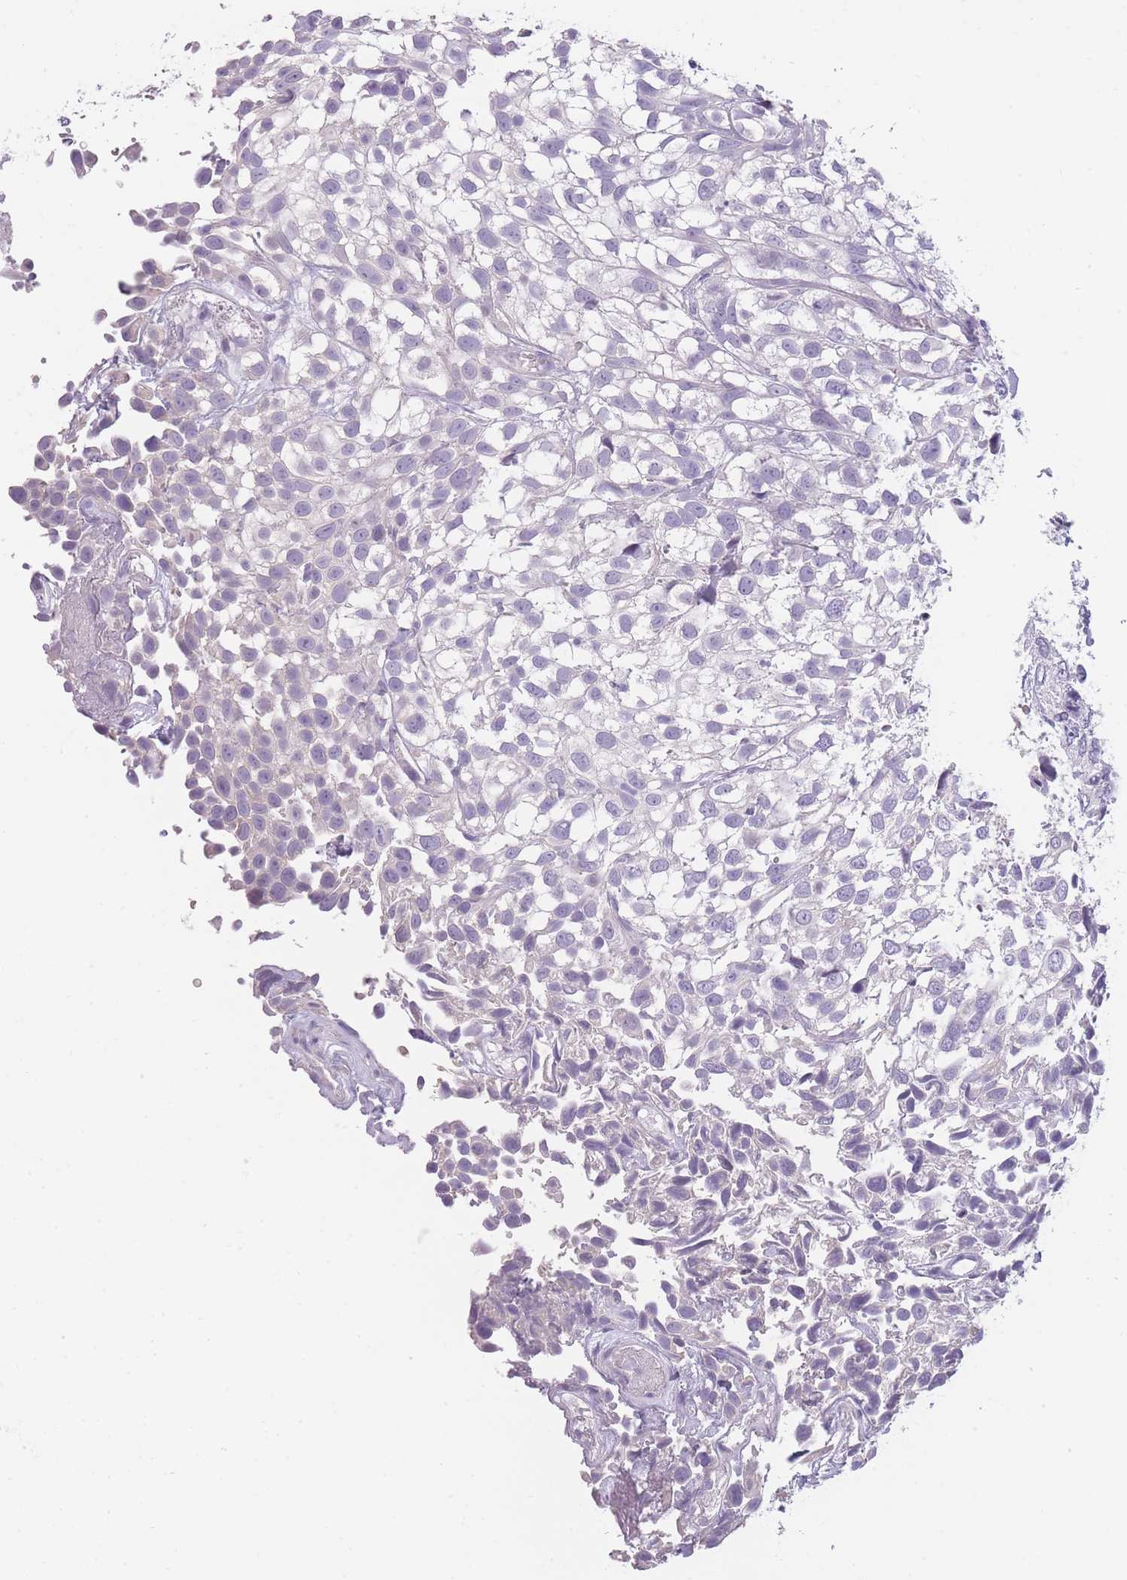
{"staining": {"intensity": "negative", "quantity": "none", "location": "none"}, "tissue": "urothelial cancer", "cell_type": "Tumor cells", "image_type": "cancer", "snomed": [{"axis": "morphology", "description": "Urothelial carcinoma, High grade"}, {"axis": "topography", "description": "Urinary bladder"}], "caption": "A high-resolution image shows IHC staining of urothelial cancer, which demonstrates no significant positivity in tumor cells.", "gene": "TMEM236", "patient": {"sex": "male", "age": 56}}